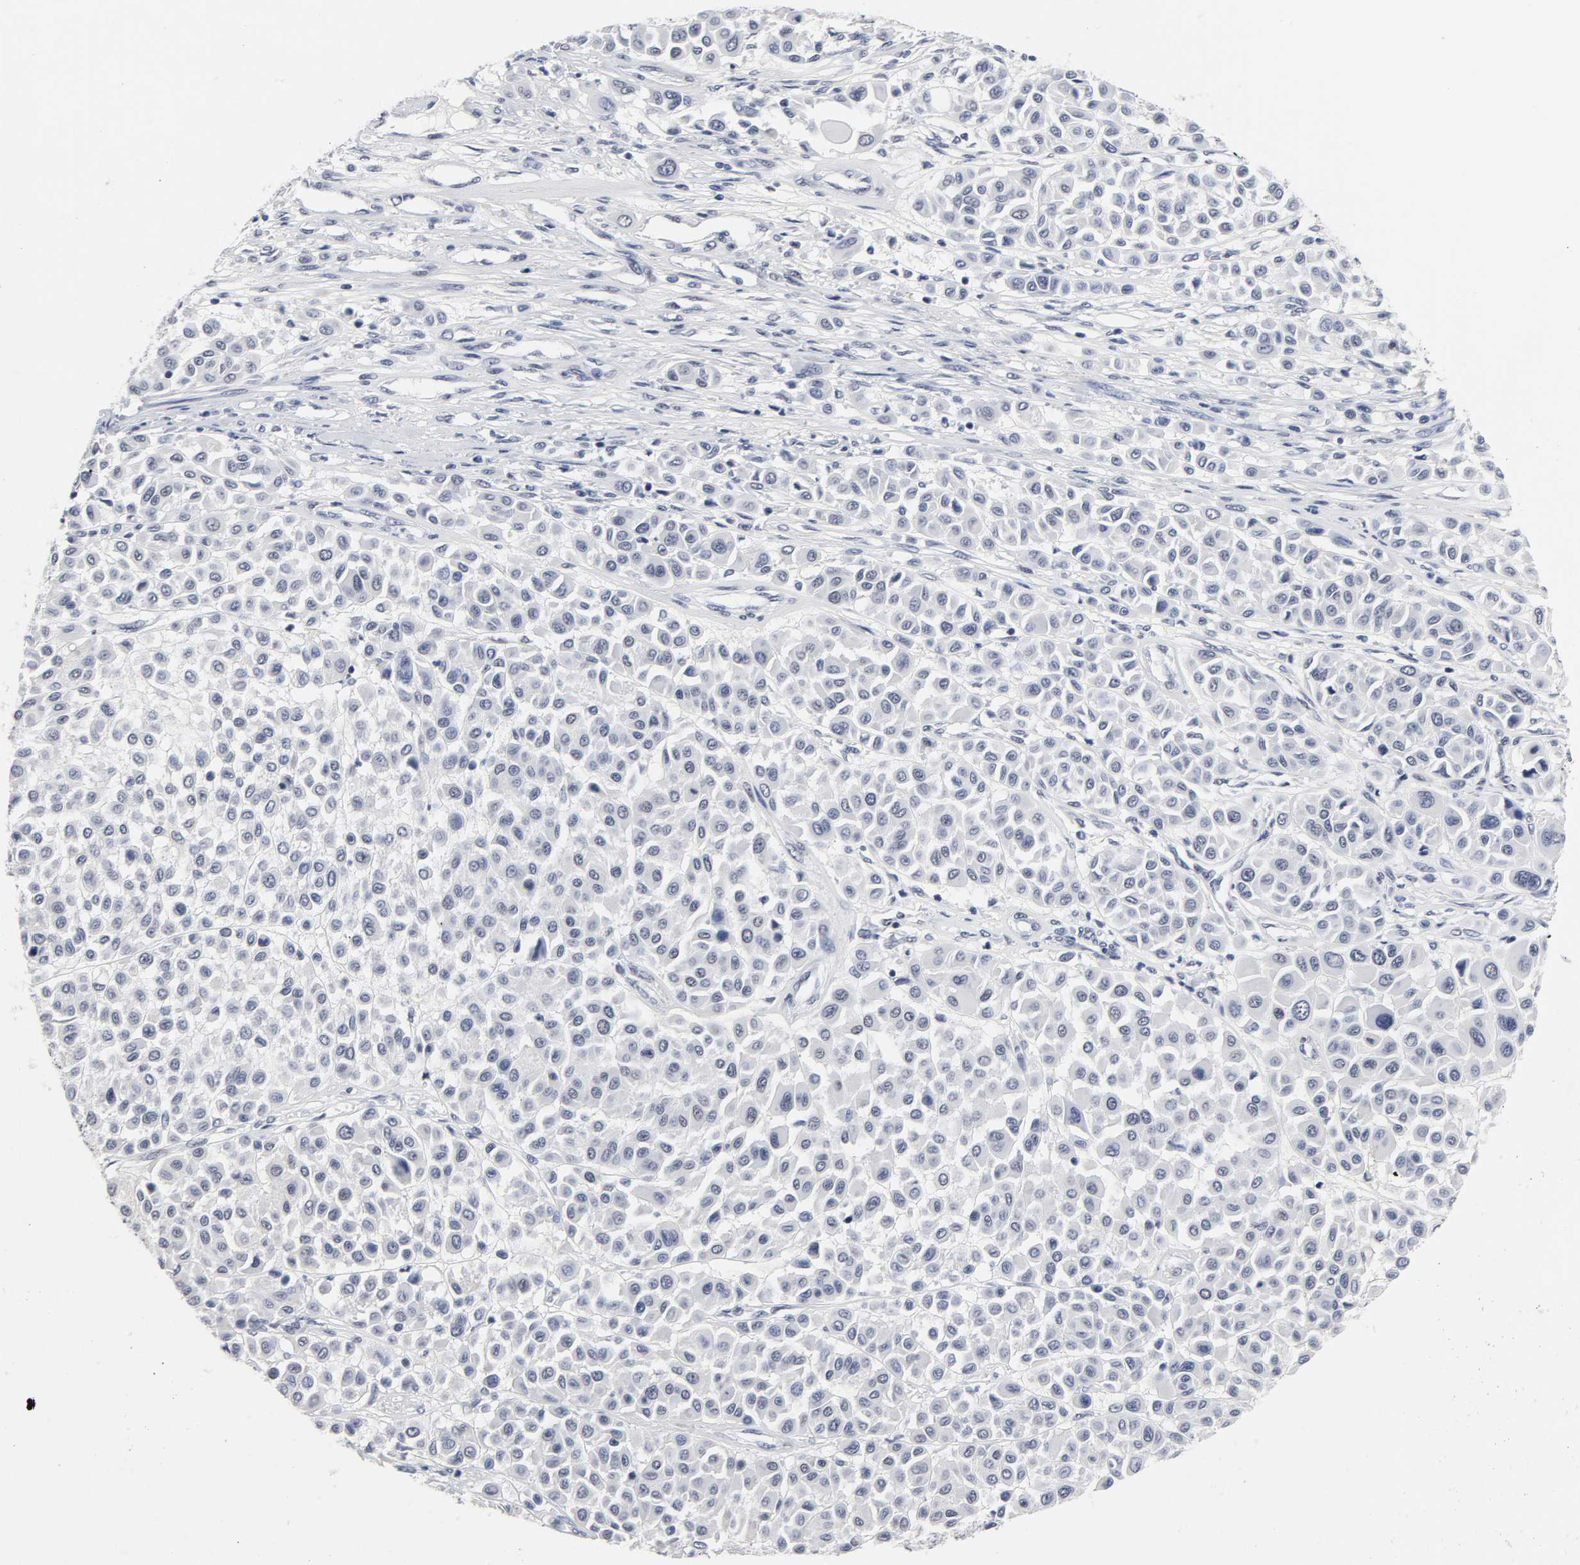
{"staining": {"intensity": "negative", "quantity": "none", "location": "none"}, "tissue": "melanoma", "cell_type": "Tumor cells", "image_type": "cancer", "snomed": [{"axis": "morphology", "description": "Malignant melanoma, Metastatic site"}, {"axis": "topography", "description": "Soft tissue"}], "caption": "Protein analysis of malignant melanoma (metastatic site) shows no significant expression in tumor cells.", "gene": "GRHL2", "patient": {"sex": "male", "age": 41}}